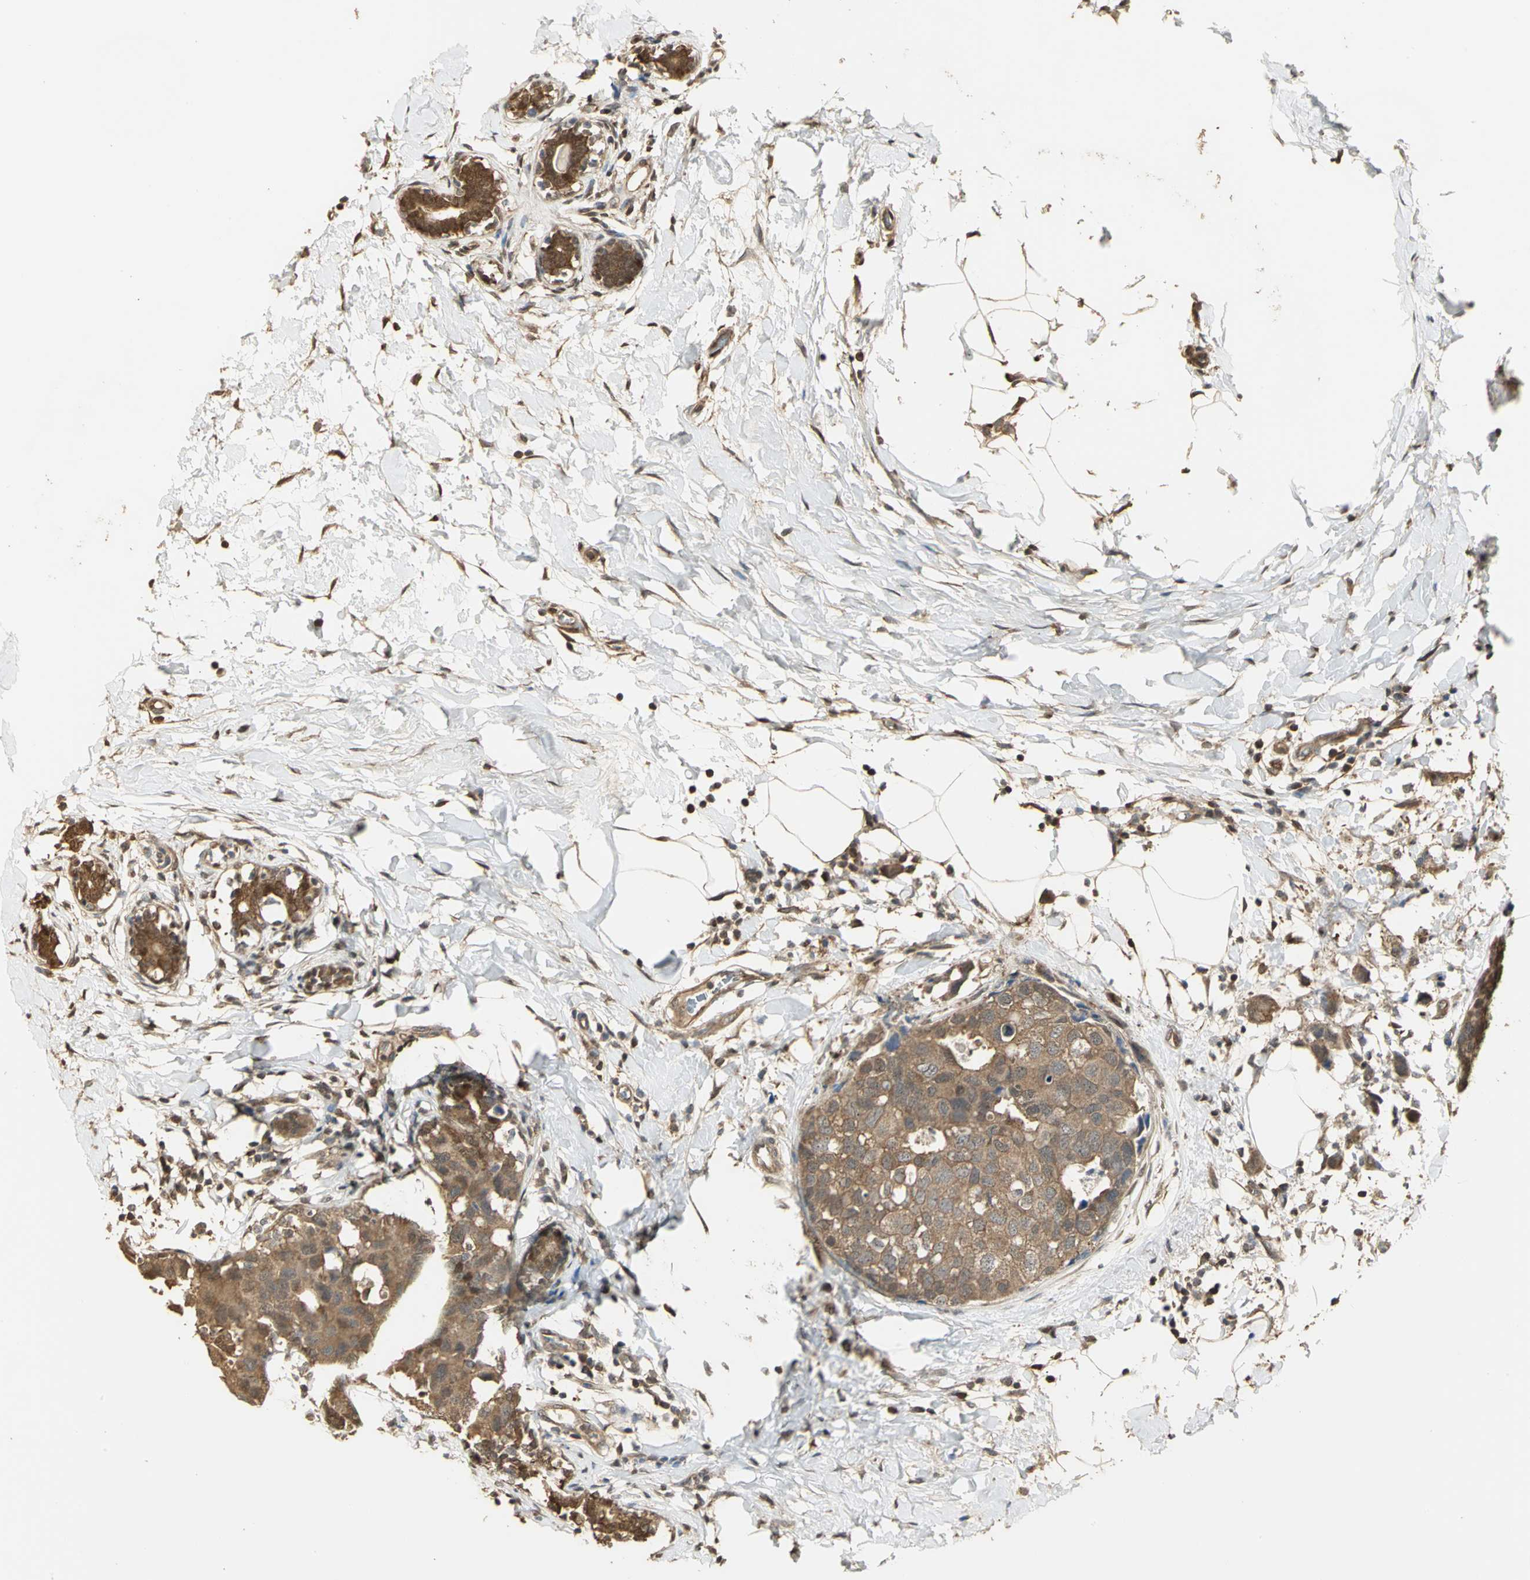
{"staining": {"intensity": "moderate", "quantity": ">75%", "location": "cytoplasmic/membranous"}, "tissue": "breast cancer", "cell_type": "Tumor cells", "image_type": "cancer", "snomed": [{"axis": "morphology", "description": "Normal tissue, NOS"}, {"axis": "morphology", "description": "Duct carcinoma"}, {"axis": "topography", "description": "Breast"}], "caption": "Tumor cells demonstrate medium levels of moderate cytoplasmic/membranous positivity in about >75% of cells in breast infiltrating ductal carcinoma.", "gene": "PARK7", "patient": {"sex": "female", "age": 50}}